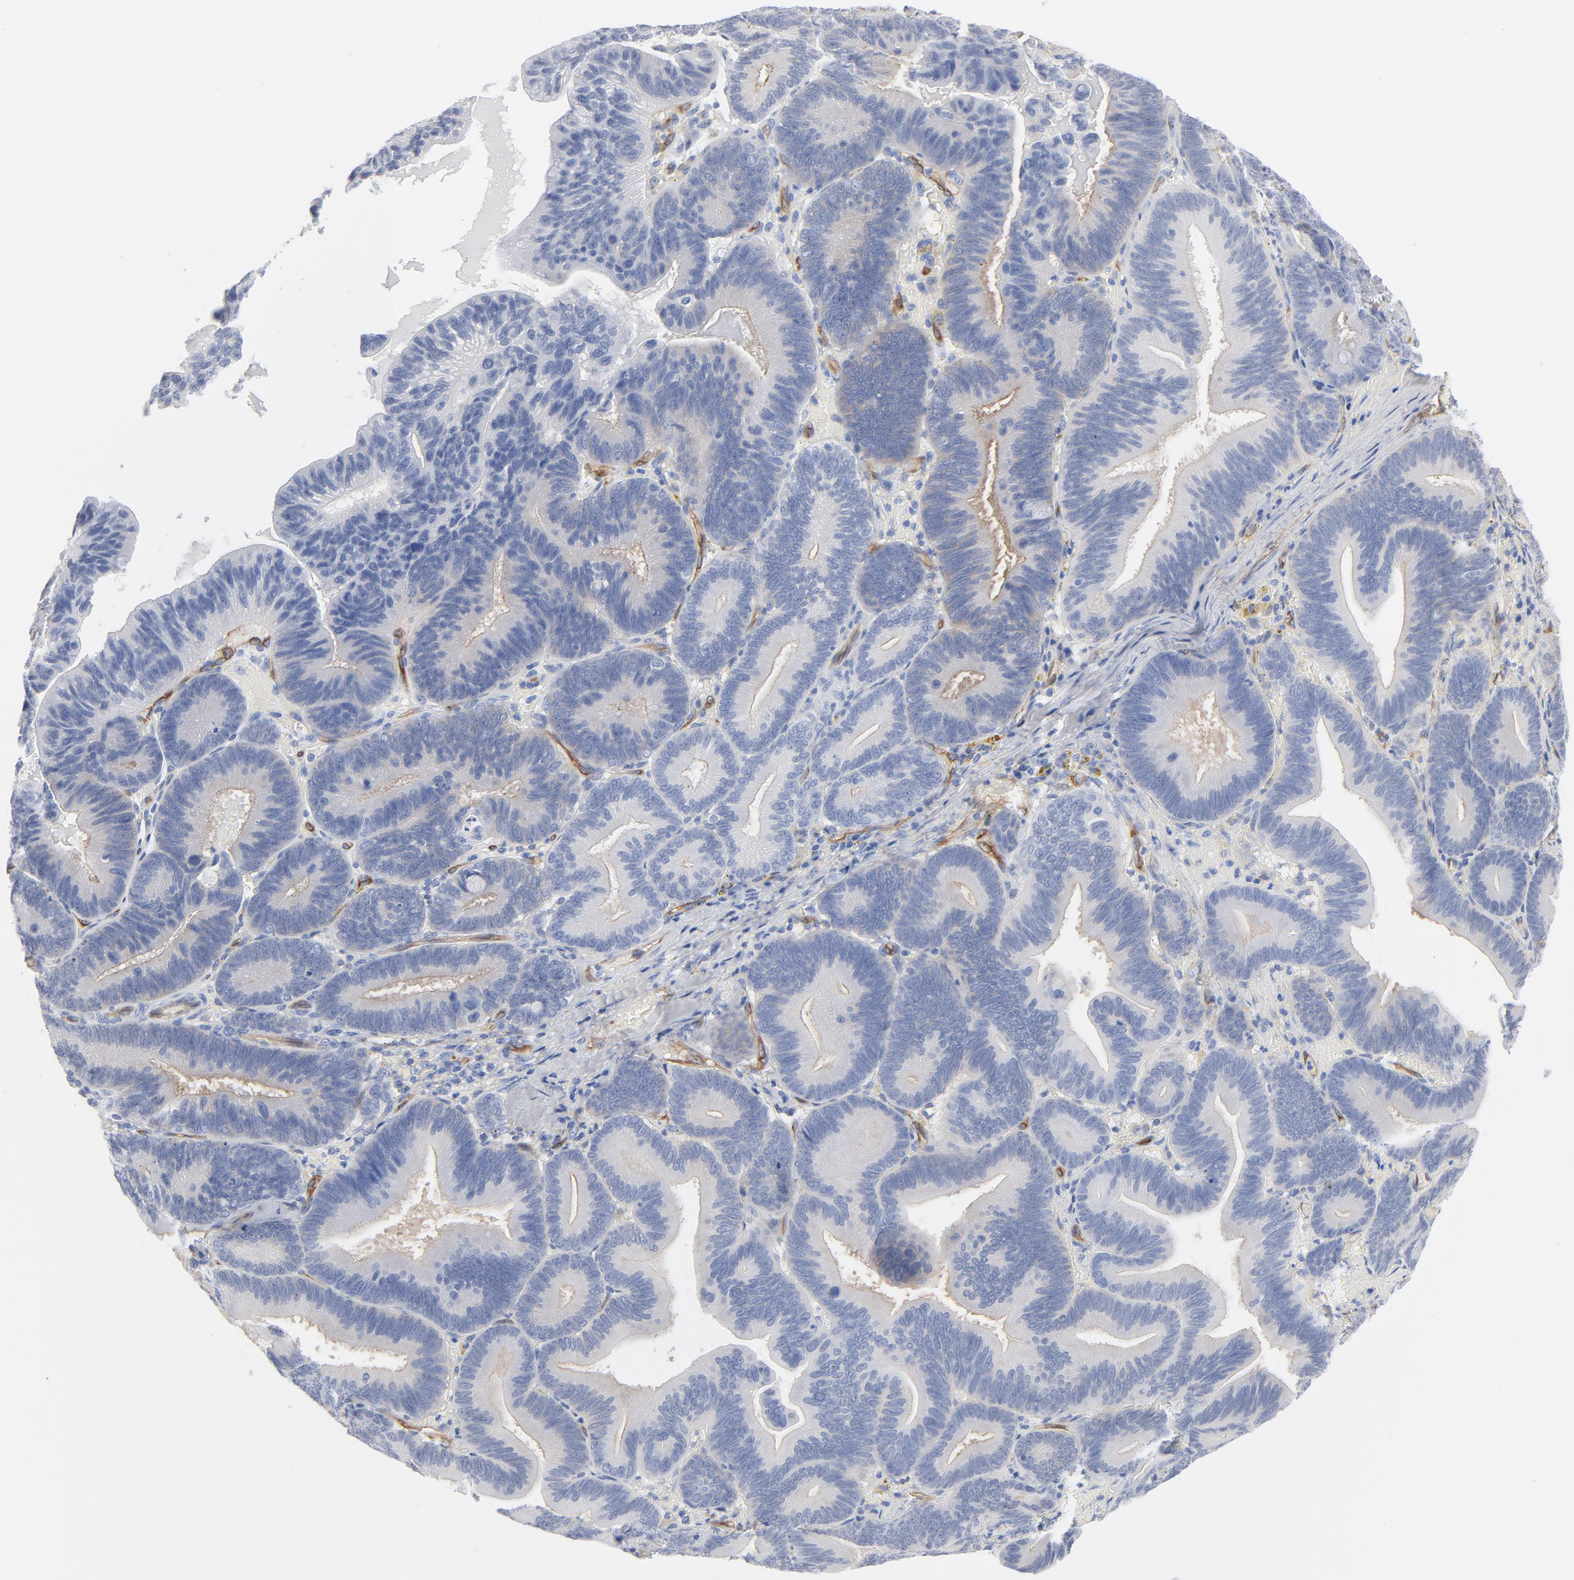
{"staining": {"intensity": "moderate", "quantity": "25%-75%", "location": "cytoplasmic/membranous"}, "tissue": "pancreatic cancer", "cell_type": "Tumor cells", "image_type": "cancer", "snomed": [{"axis": "morphology", "description": "Adenocarcinoma, NOS"}, {"axis": "topography", "description": "Pancreas"}], "caption": "IHC (DAB (3,3'-diaminobenzidine)) staining of adenocarcinoma (pancreatic) shows moderate cytoplasmic/membranous protein staining in approximately 25%-75% of tumor cells.", "gene": "SHANK3", "patient": {"sex": "male", "age": 82}}